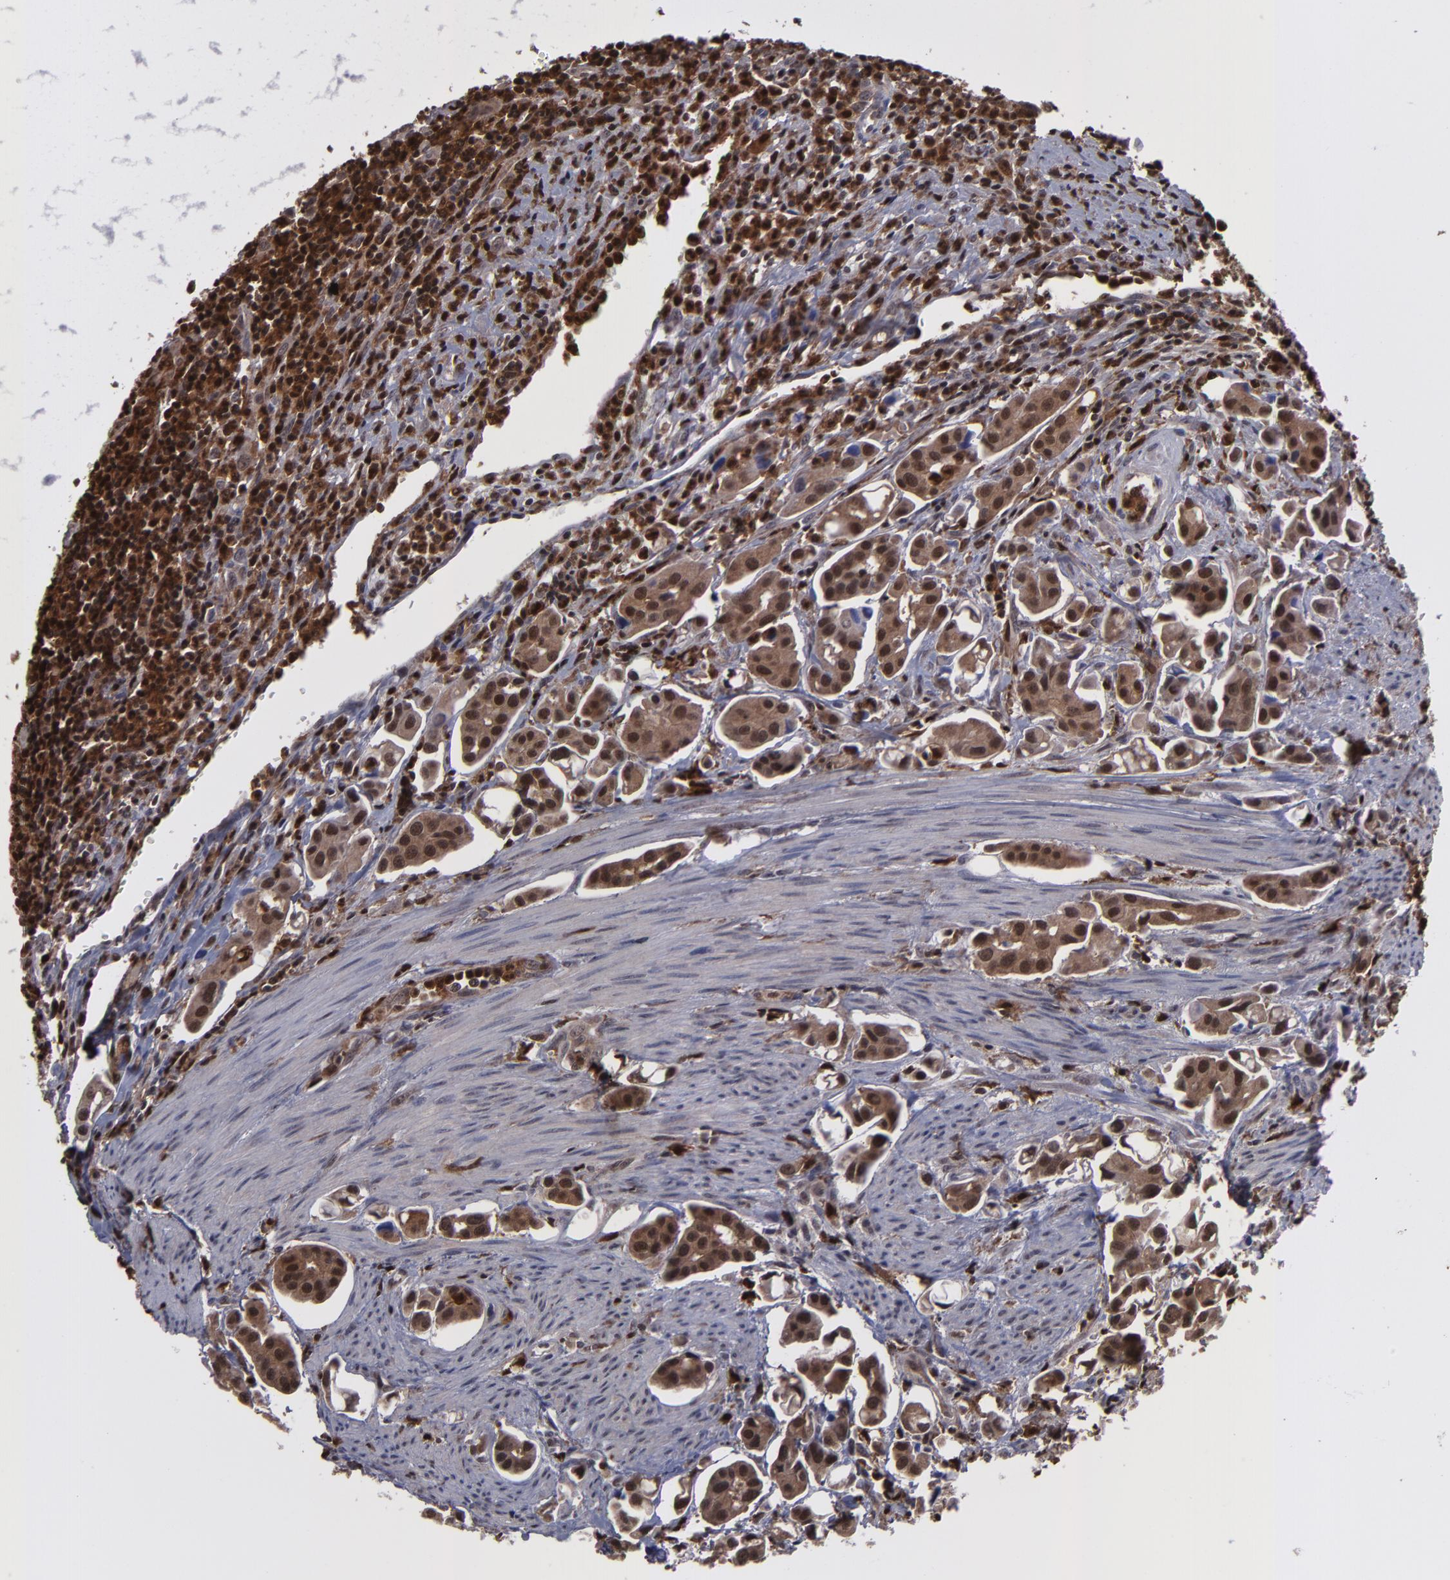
{"staining": {"intensity": "moderate", "quantity": ">75%", "location": "cytoplasmic/membranous,nuclear"}, "tissue": "urothelial cancer", "cell_type": "Tumor cells", "image_type": "cancer", "snomed": [{"axis": "morphology", "description": "Urothelial carcinoma, High grade"}, {"axis": "topography", "description": "Urinary bladder"}], "caption": "The immunohistochemical stain labels moderate cytoplasmic/membranous and nuclear expression in tumor cells of urothelial cancer tissue.", "gene": "GRB2", "patient": {"sex": "male", "age": 66}}